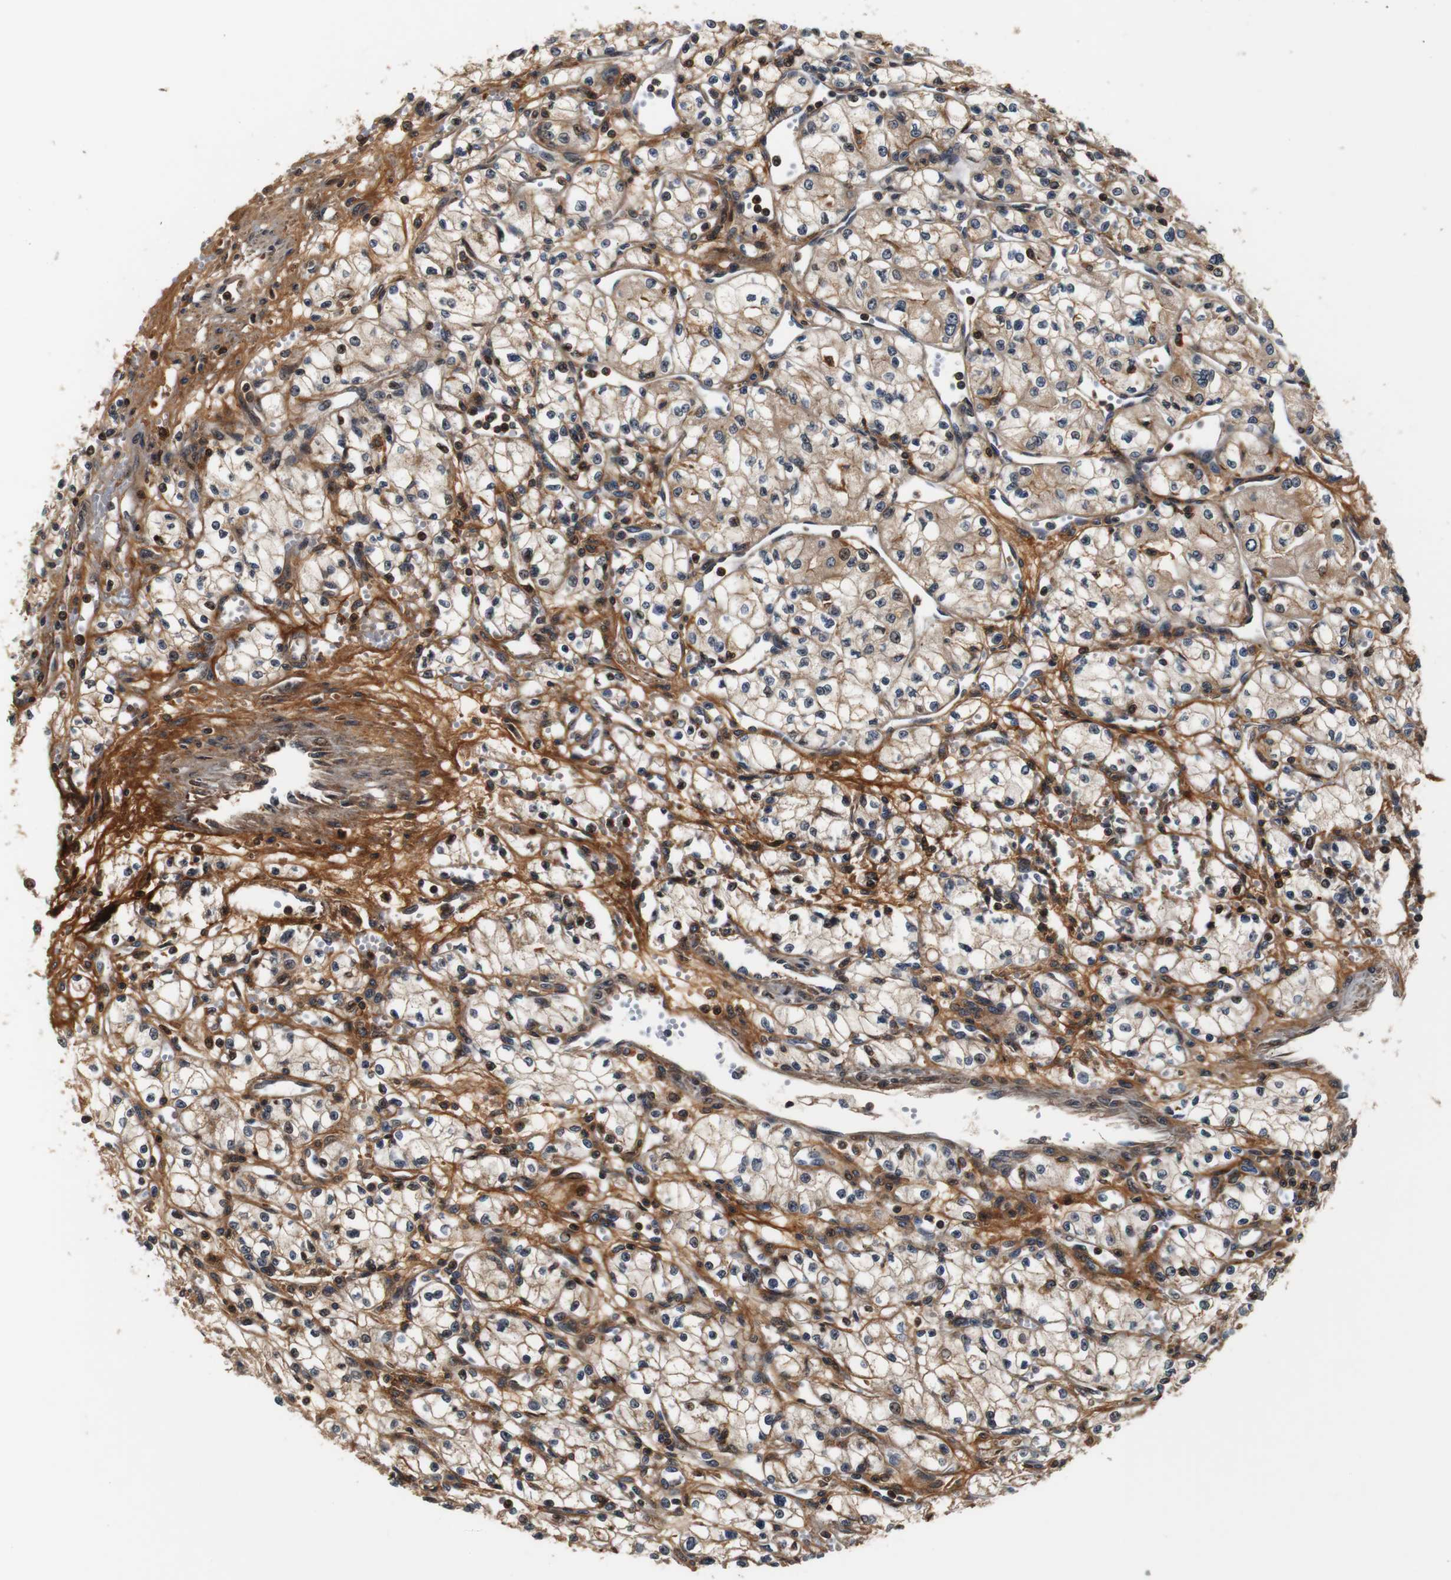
{"staining": {"intensity": "moderate", "quantity": ">75%", "location": "cytoplasmic/membranous,nuclear"}, "tissue": "renal cancer", "cell_type": "Tumor cells", "image_type": "cancer", "snomed": [{"axis": "morphology", "description": "Normal tissue, NOS"}, {"axis": "morphology", "description": "Adenocarcinoma, NOS"}, {"axis": "topography", "description": "Kidney"}], "caption": "Immunohistochemical staining of adenocarcinoma (renal) reveals medium levels of moderate cytoplasmic/membranous and nuclear expression in approximately >75% of tumor cells.", "gene": "LRP4", "patient": {"sex": "male", "age": 59}}